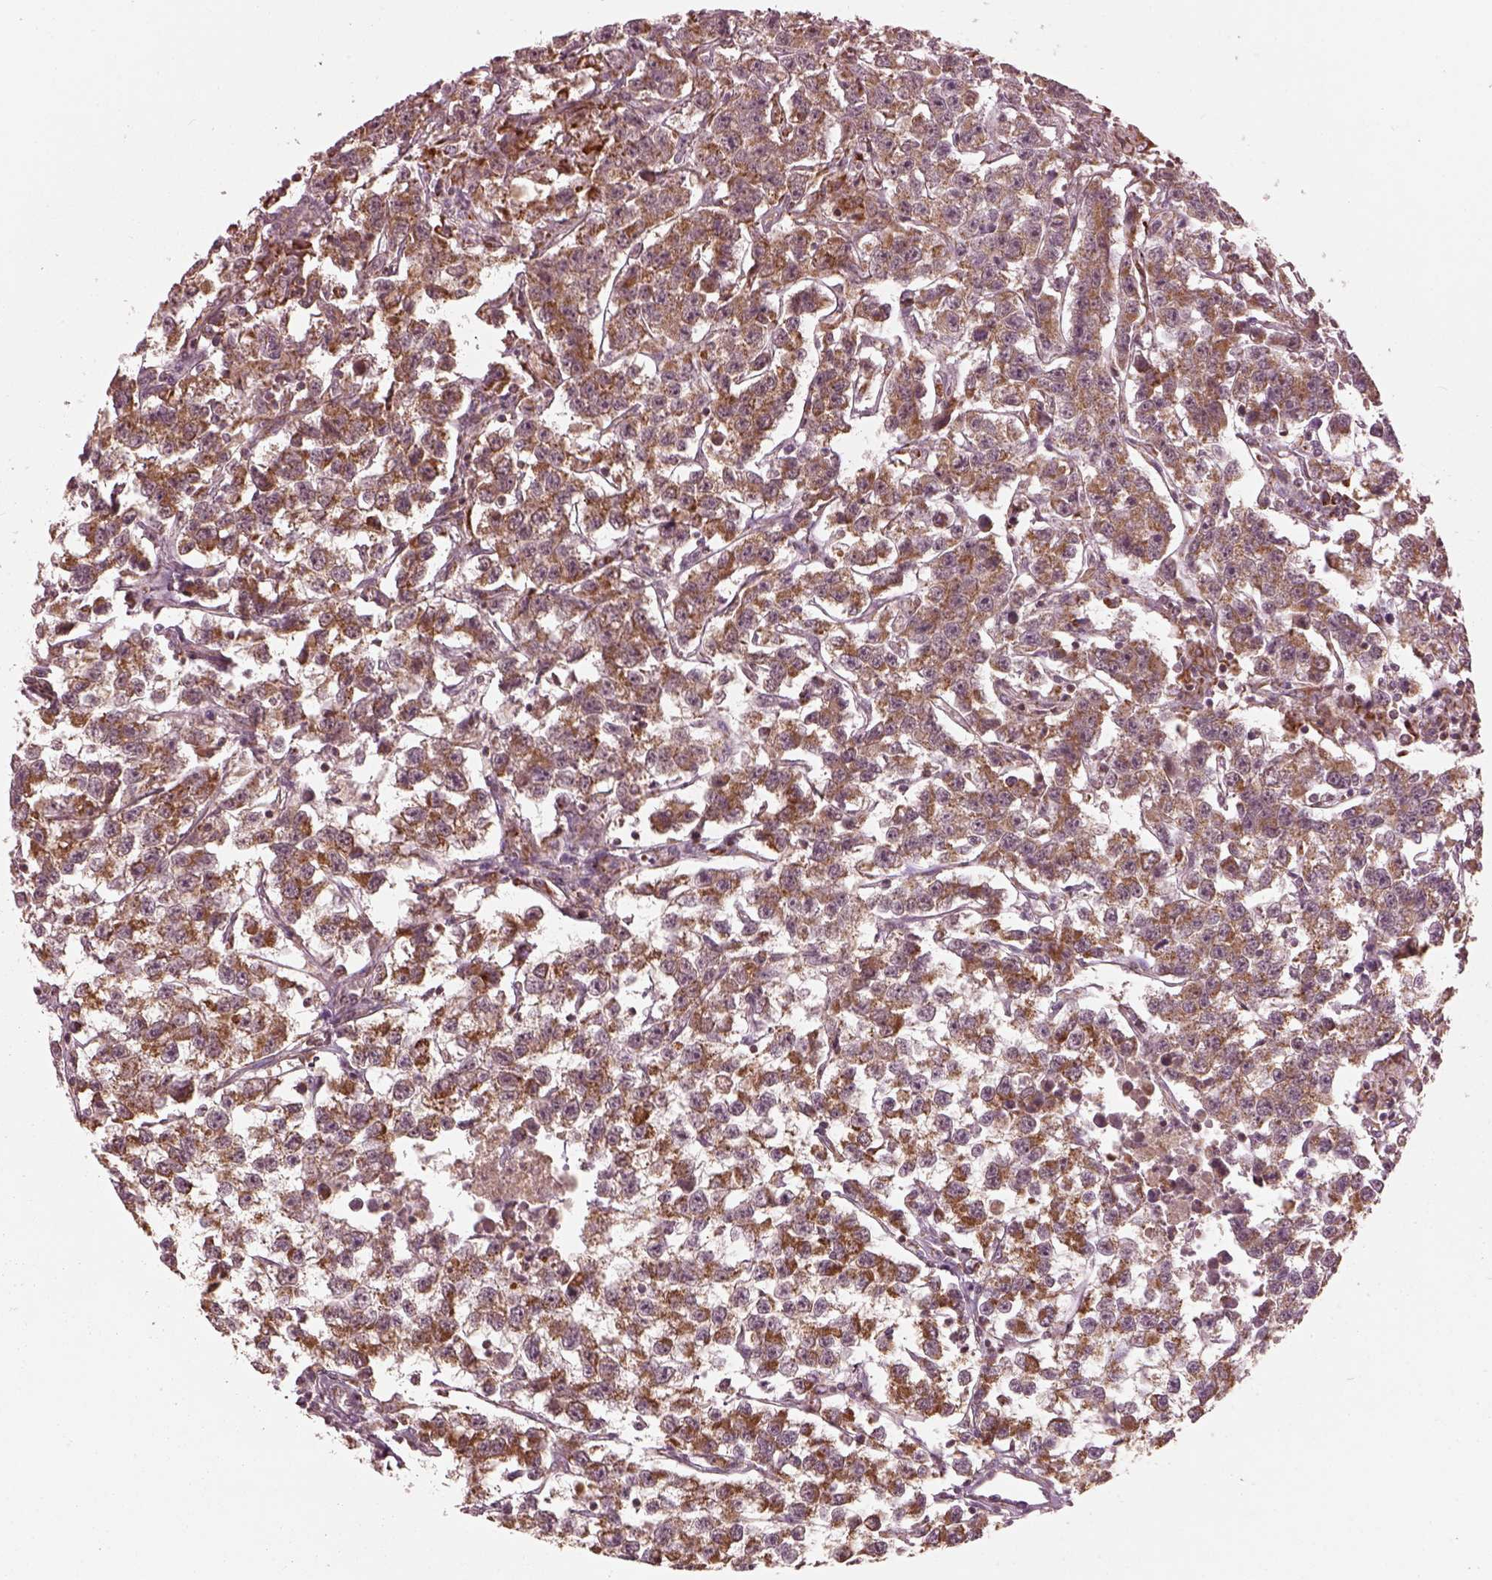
{"staining": {"intensity": "moderate", "quantity": "25%-75%", "location": "cytoplasmic/membranous"}, "tissue": "testis cancer", "cell_type": "Tumor cells", "image_type": "cancer", "snomed": [{"axis": "morphology", "description": "Seminoma, NOS"}, {"axis": "topography", "description": "Testis"}], "caption": "Testis cancer stained with IHC demonstrates moderate cytoplasmic/membranous positivity in about 25%-75% of tumor cells.", "gene": "NDUFB10", "patient": {"sex": "male", "age": 59}}